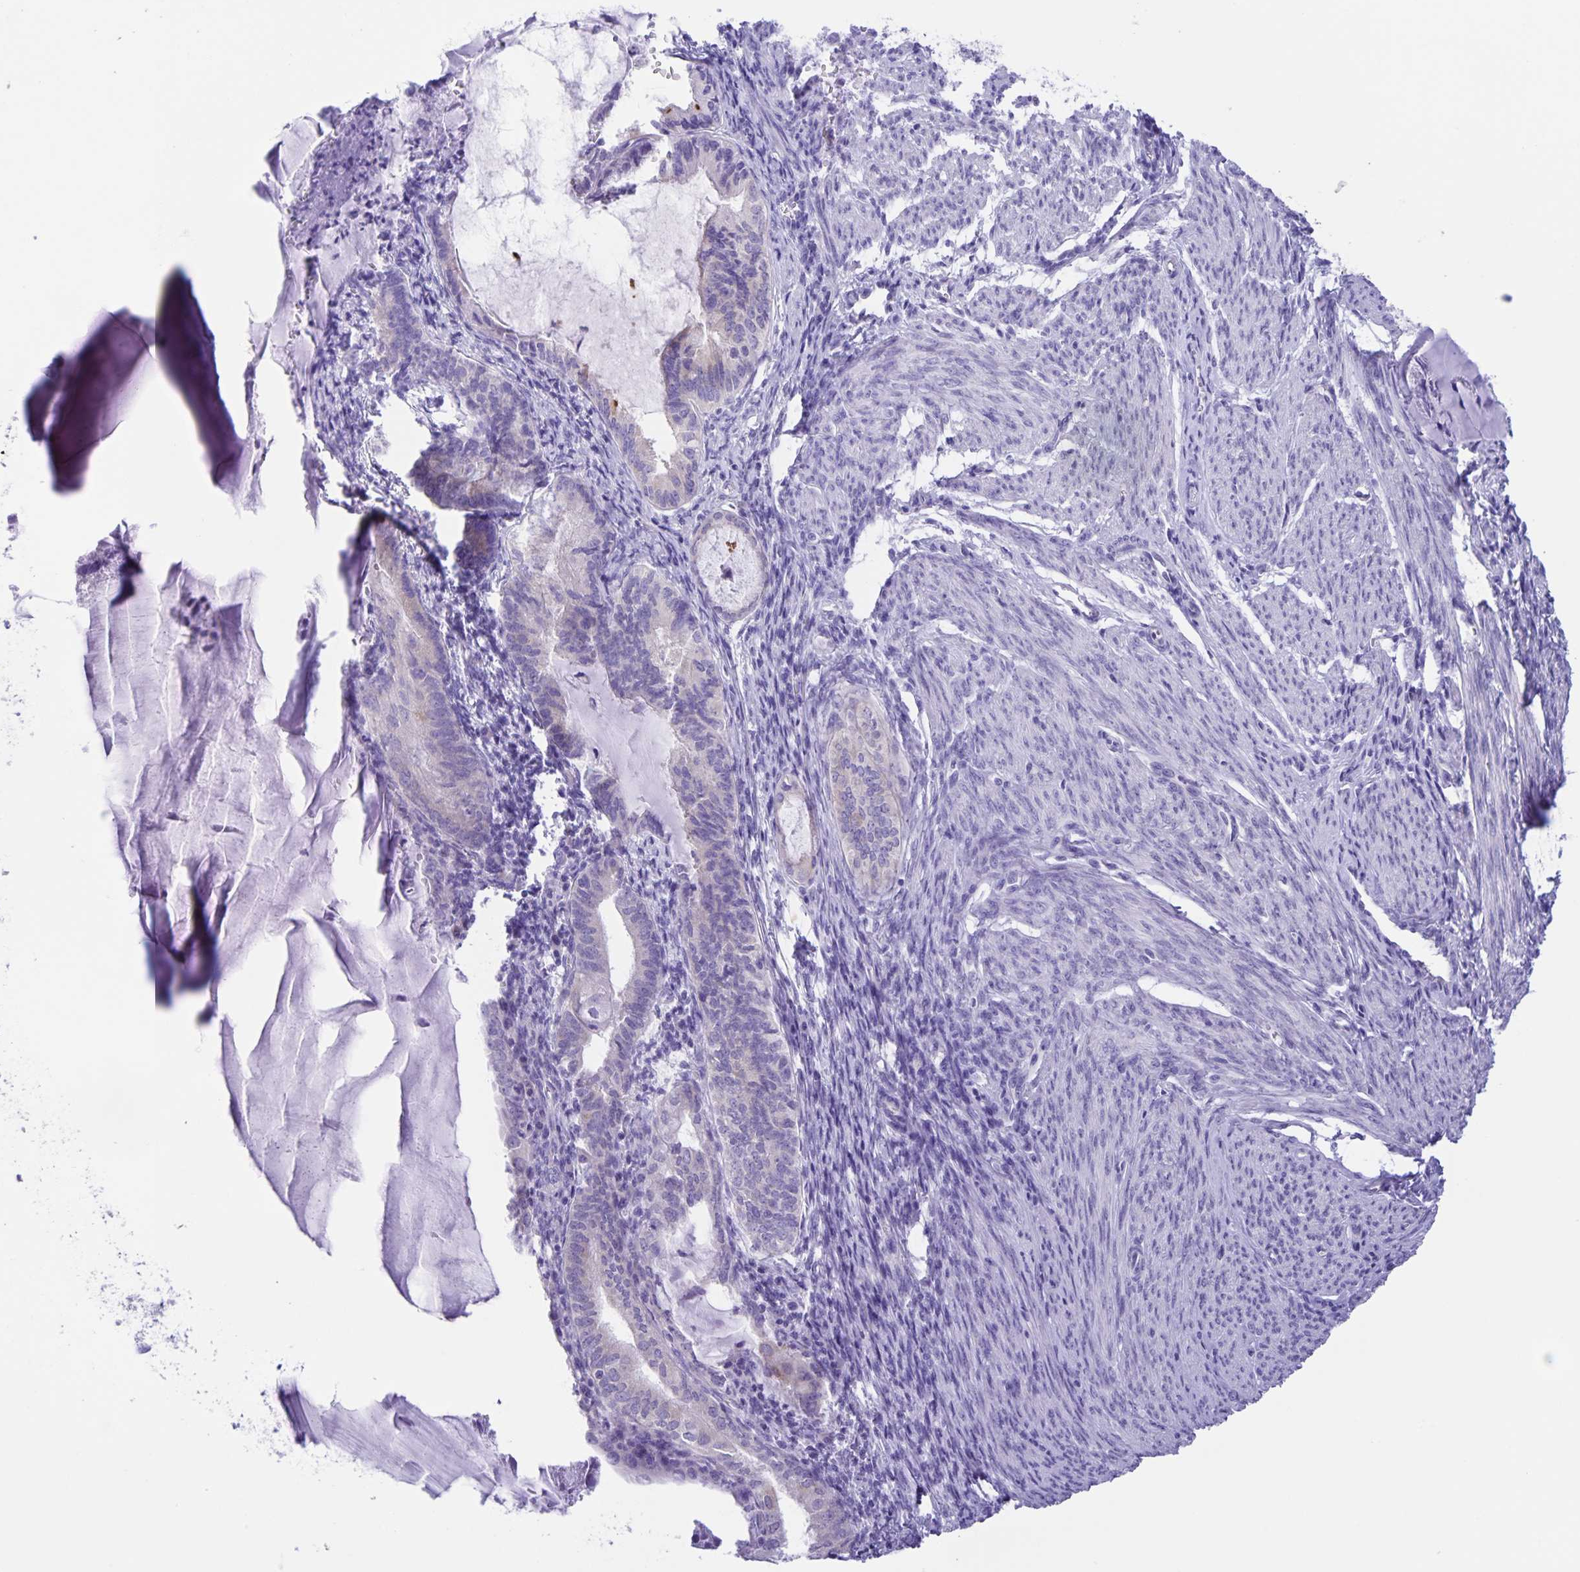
{"staining": {"intensity": "negative", "quantity": "none", "location": "none"}, "tissue": "endometrial cancer", "cell_type": "Tumor cells", "image_type": "cancer", "snomed": [{"axis": "morphology", "description": "Carcinoma, NOS"}, {"axis": "topography", "description": "Endometrium"}], "caption": "Photomicrograph shows no protein expression in tumor cells of carcinoma (endometrial) tissue.", "gene": "CAPSL", "patient": {"sex": "female", "age": 62}}